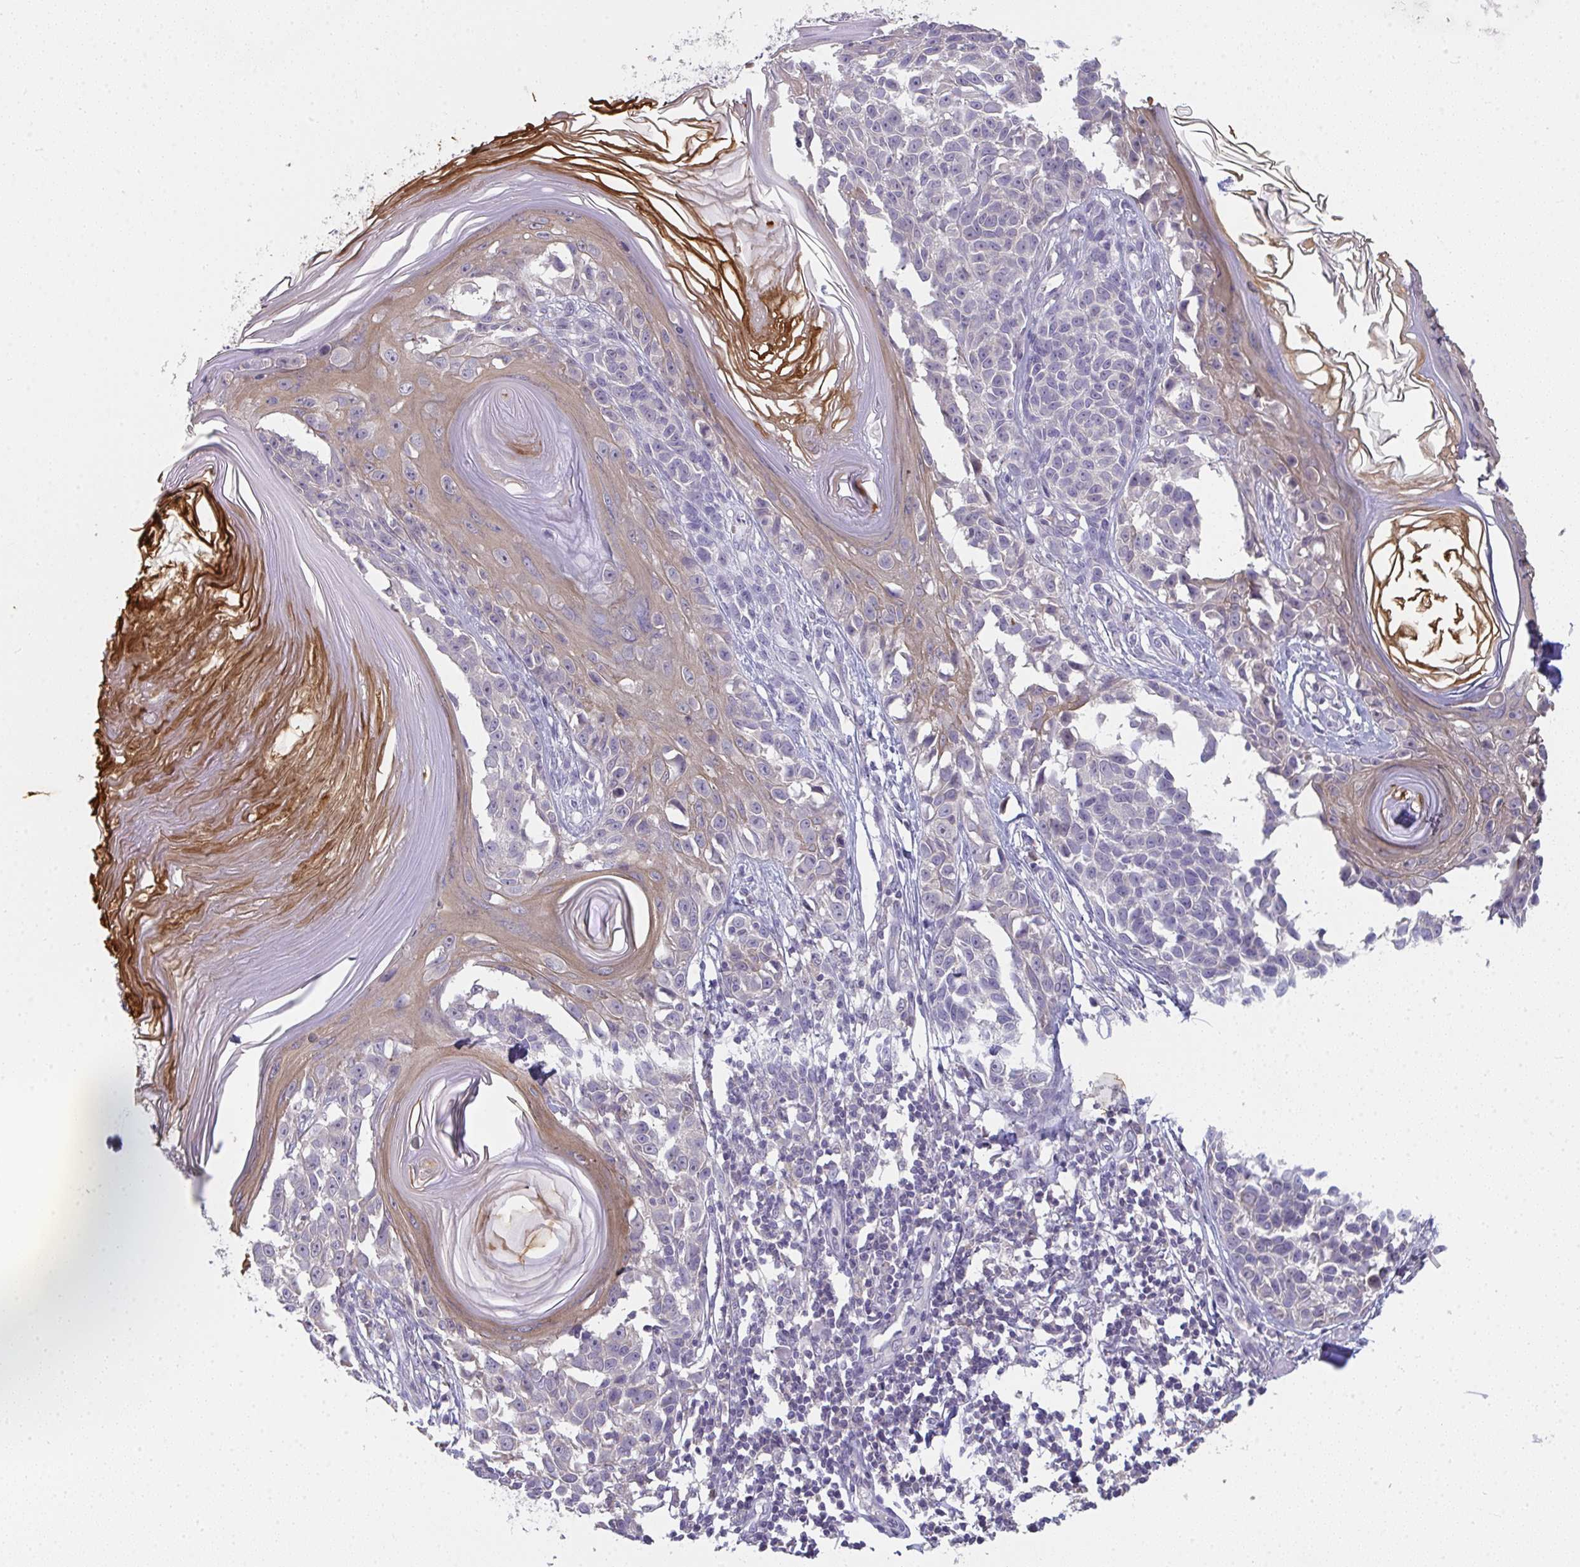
{"staining": {"intensity": "negative", "quantity": "none", "location": "none"}, "tissue": "melanoma", "cell_type": "Tumor cells", "image_type": "cancer", "snomed": [{"axis": "morphology", "description": "Malignant melanoma, NOS"}, {"axis": "topography", "description": "Skin"}], "caption": "An image of malignant melanoma stained for a protein exhibits no brown staining in tumor cells. (DAB (3,3'-diaminobenzidine) immunohistochemistry visualized using brightfield microscopy, high magnification).", "gene": "RIOK1", "patient": {"sex": "male", "age": 73}}